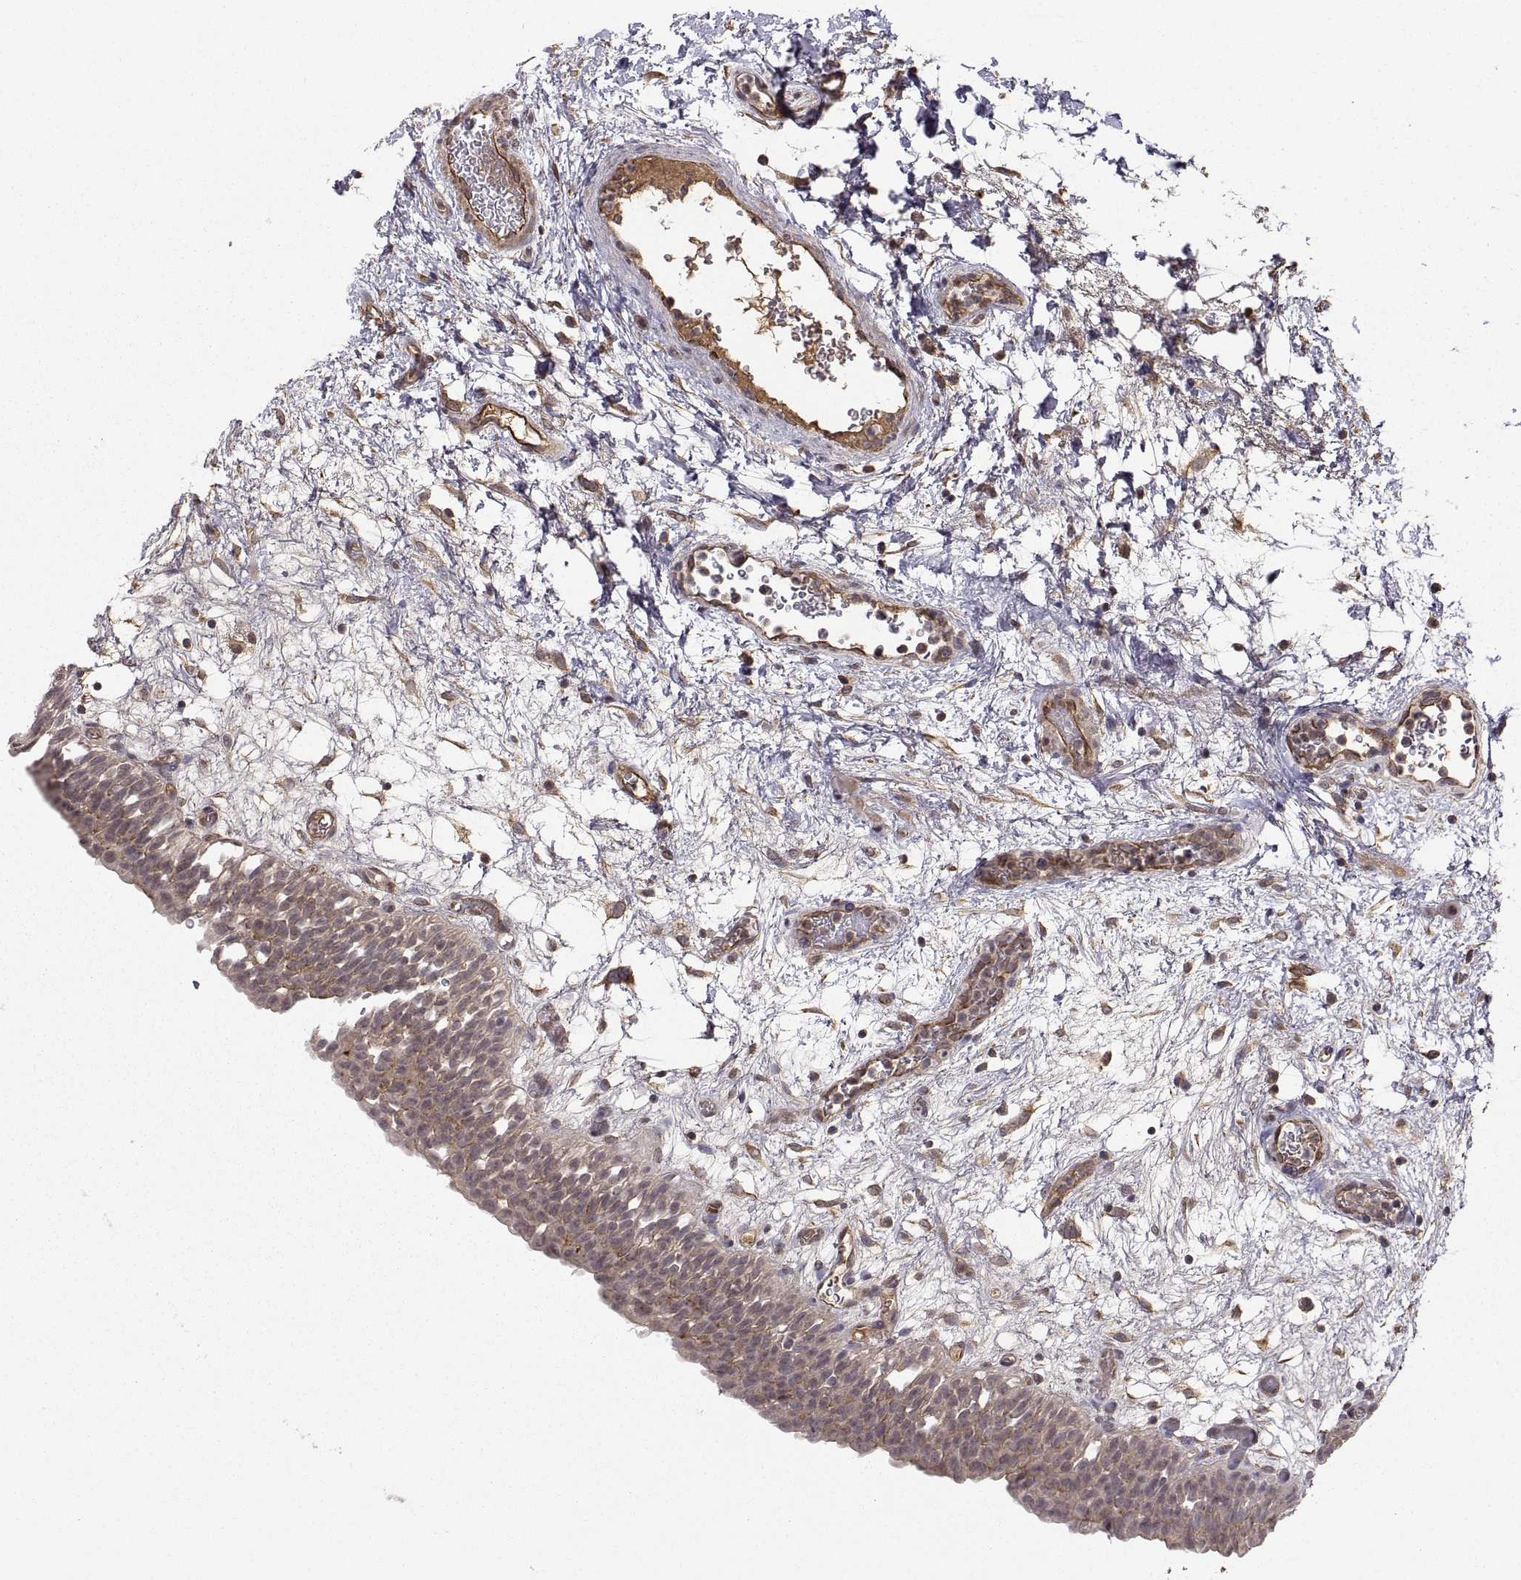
{"staining": {"intensity": "moderate", "quantity": "<25%", "location": "cytoplasmic/membranous"}, "tissue": "urinary bladder", "cell_type": "Urothelial cells", "image_type": "normal", "snomed": [{"axis": "morphology", "description": "Normal tissue, NOS"}, {"axis": "topography", "description": "Urinary bladder"}], "caption": "Immunohistochemistry micrograph of benign urinary bladder: urinary bladder stained using immunohistochemistry (IHC) shows low levels of moderate protein expression localized specifically in the cytoplasmic/membranous of urothelial cells, appearing as a cytoplasmic/membranous brown color.", "gene": "ABL2", "patient": {"sex": "male", "age": 76}}